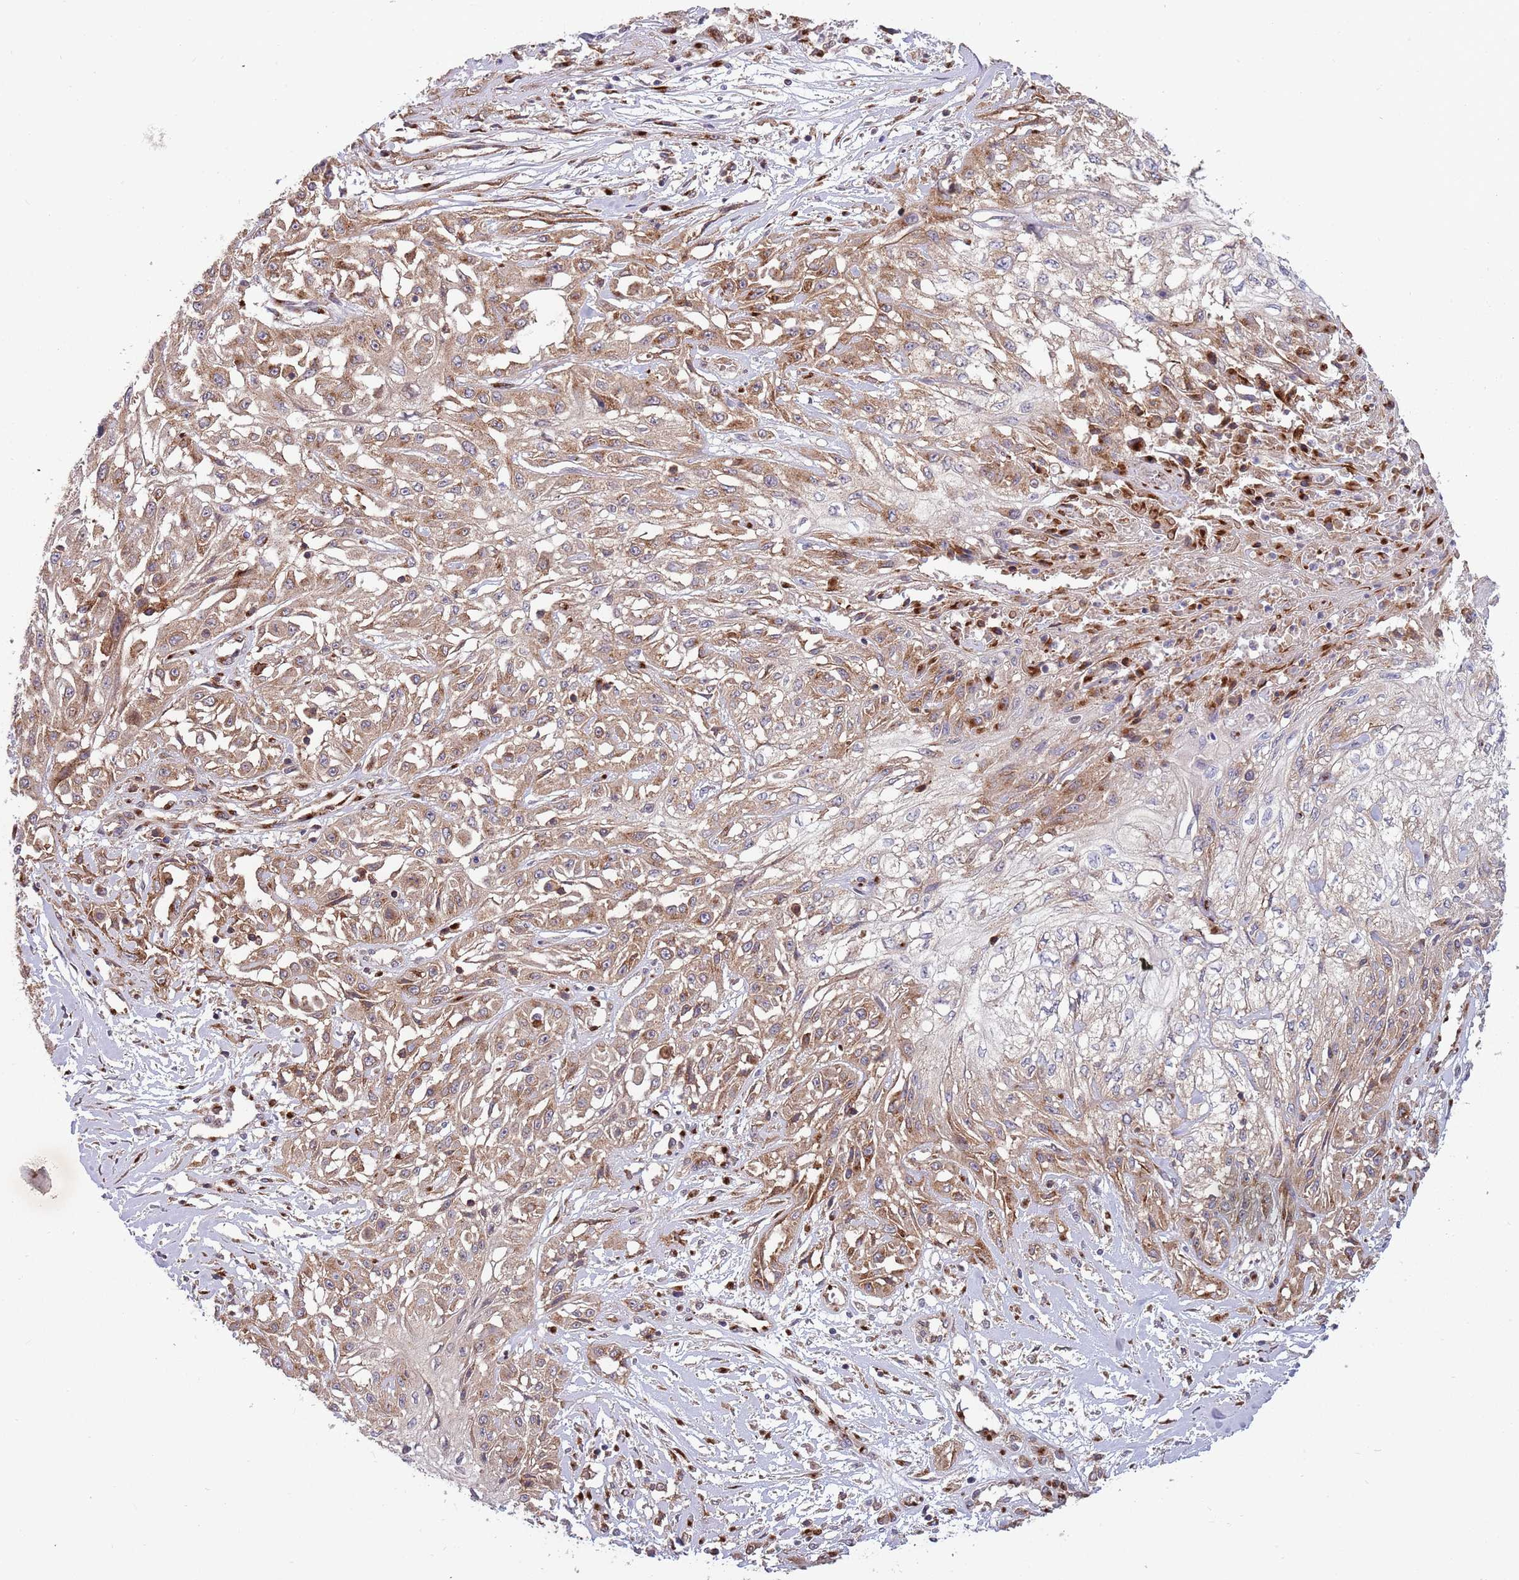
{"staining": {"intensity": "moderate", "quantity": ">75%", "location": "cytoplasmic/membranous"}, "tissue": "skin cancer", "cell_type": "Tumor cells", "image_type": "cancer", "snomed": [{"axis": "morphology", "description": "Squamous cell carcinoma, NOS"}, {"axis": "morphology", "description": "Squamous cell carcinoma, metastatic, NOS"}, {"axis": "topography", "description": "Skin"}, {"axis": "topography", "description": "Lymph node"}], "caption": "Tumor cells demonstrate moderate cytoplasmic/membranous positivity in about >75% of cells in skin cancer (squamous cell carcinoma).", "gene": "BTBD7", "patient": {"sex": "male", "age": 75}}